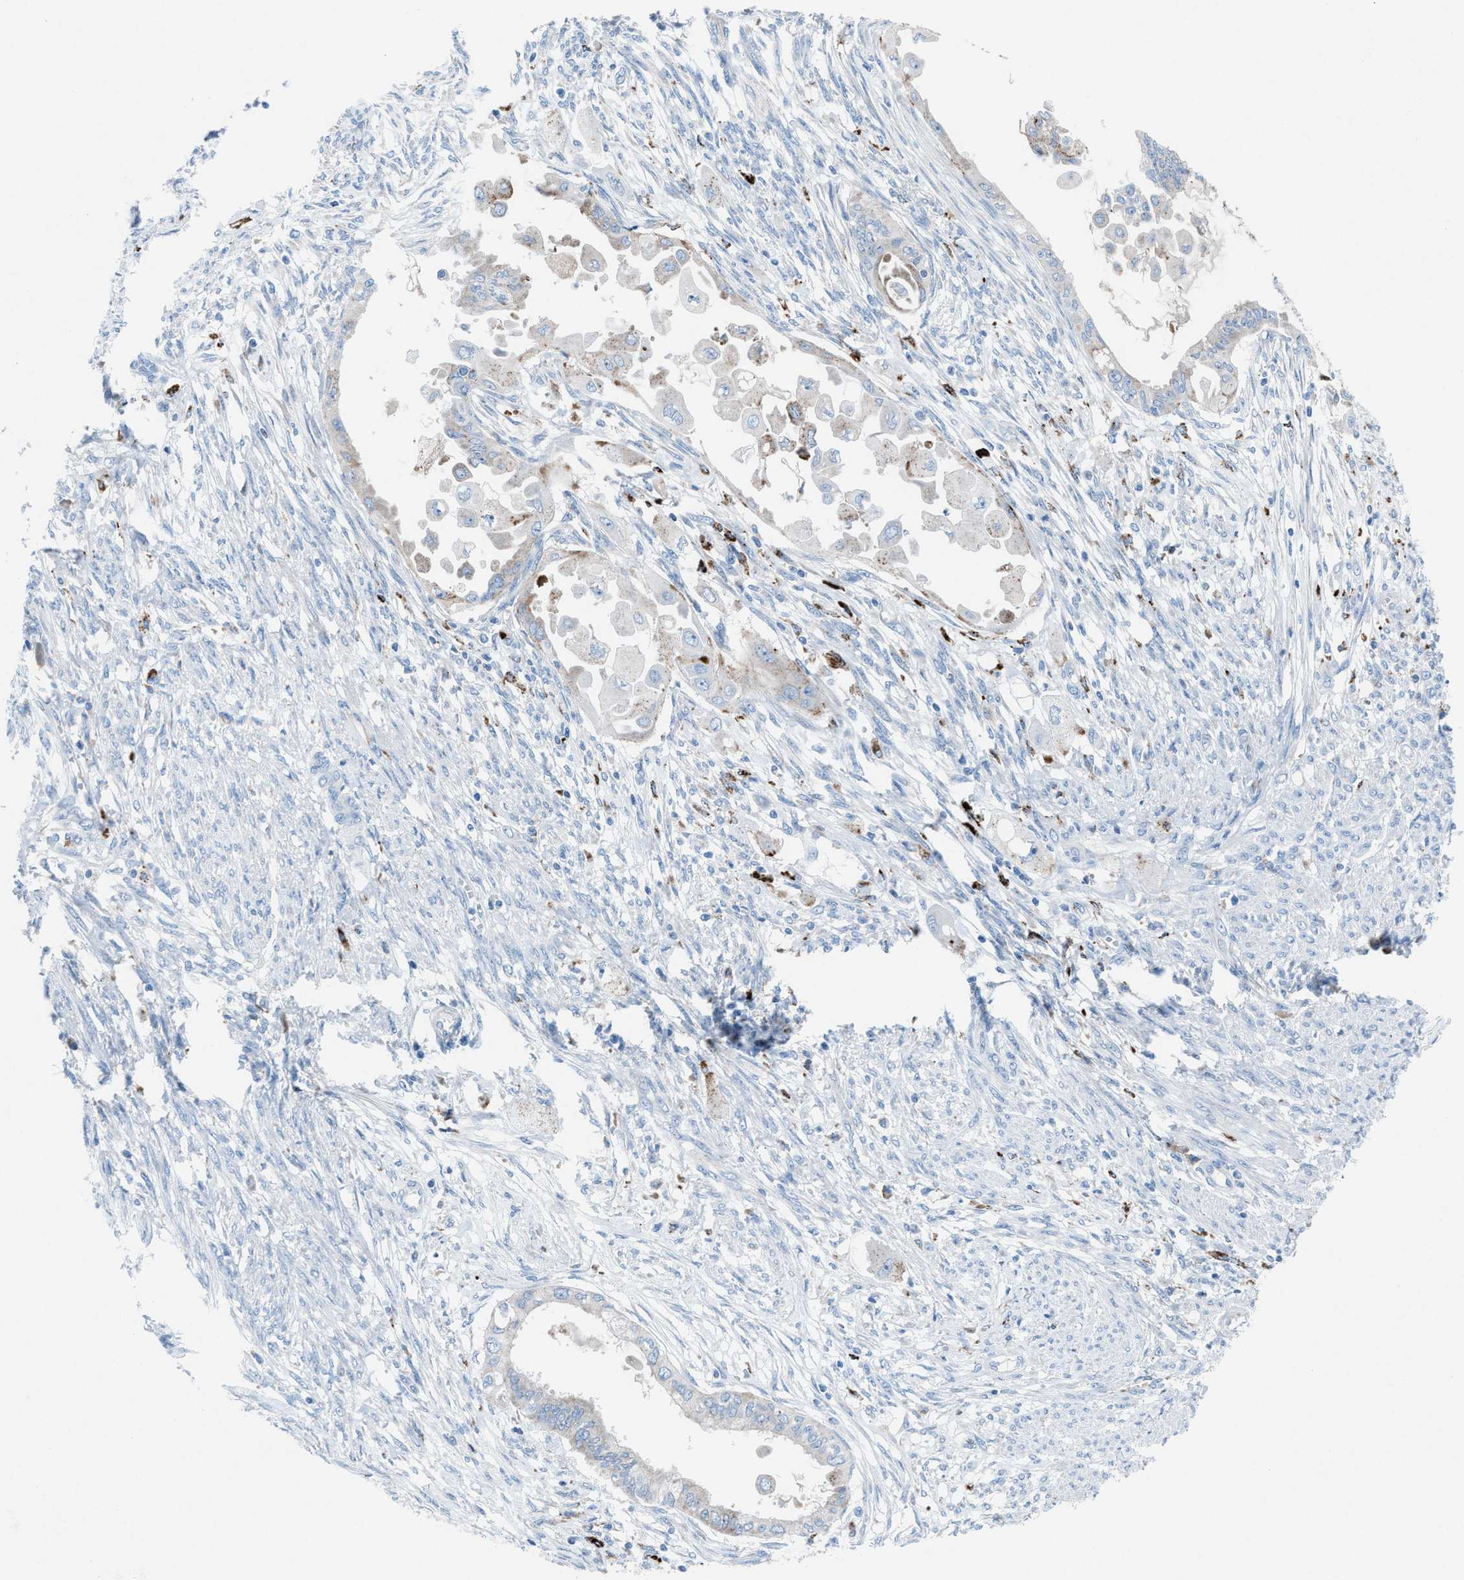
{"staining": {"intensity": "negative", "quantity": "none", "location": "none"}, "tissue": "cervical cancer", "cell_type": "Tumor cells", "image_type": "cancer", "snomed": [{"axis": "morphology", "description": "Normal tissue, NOS"}, {"axis": "morphology", "description": "Adenocarcinoma, NOS"}, {"axis": "topography", "description": "Cervix"}, {"axis": "topography", "description": "Endometrium"}], "caption": "An IHC image of adenocarcinoma (cervical) is shown. There is no staining in tumor cells of adenocarcinoma (cervical).", "gene": "CD1B", "patient": {"sex": "female", "age": 86}}